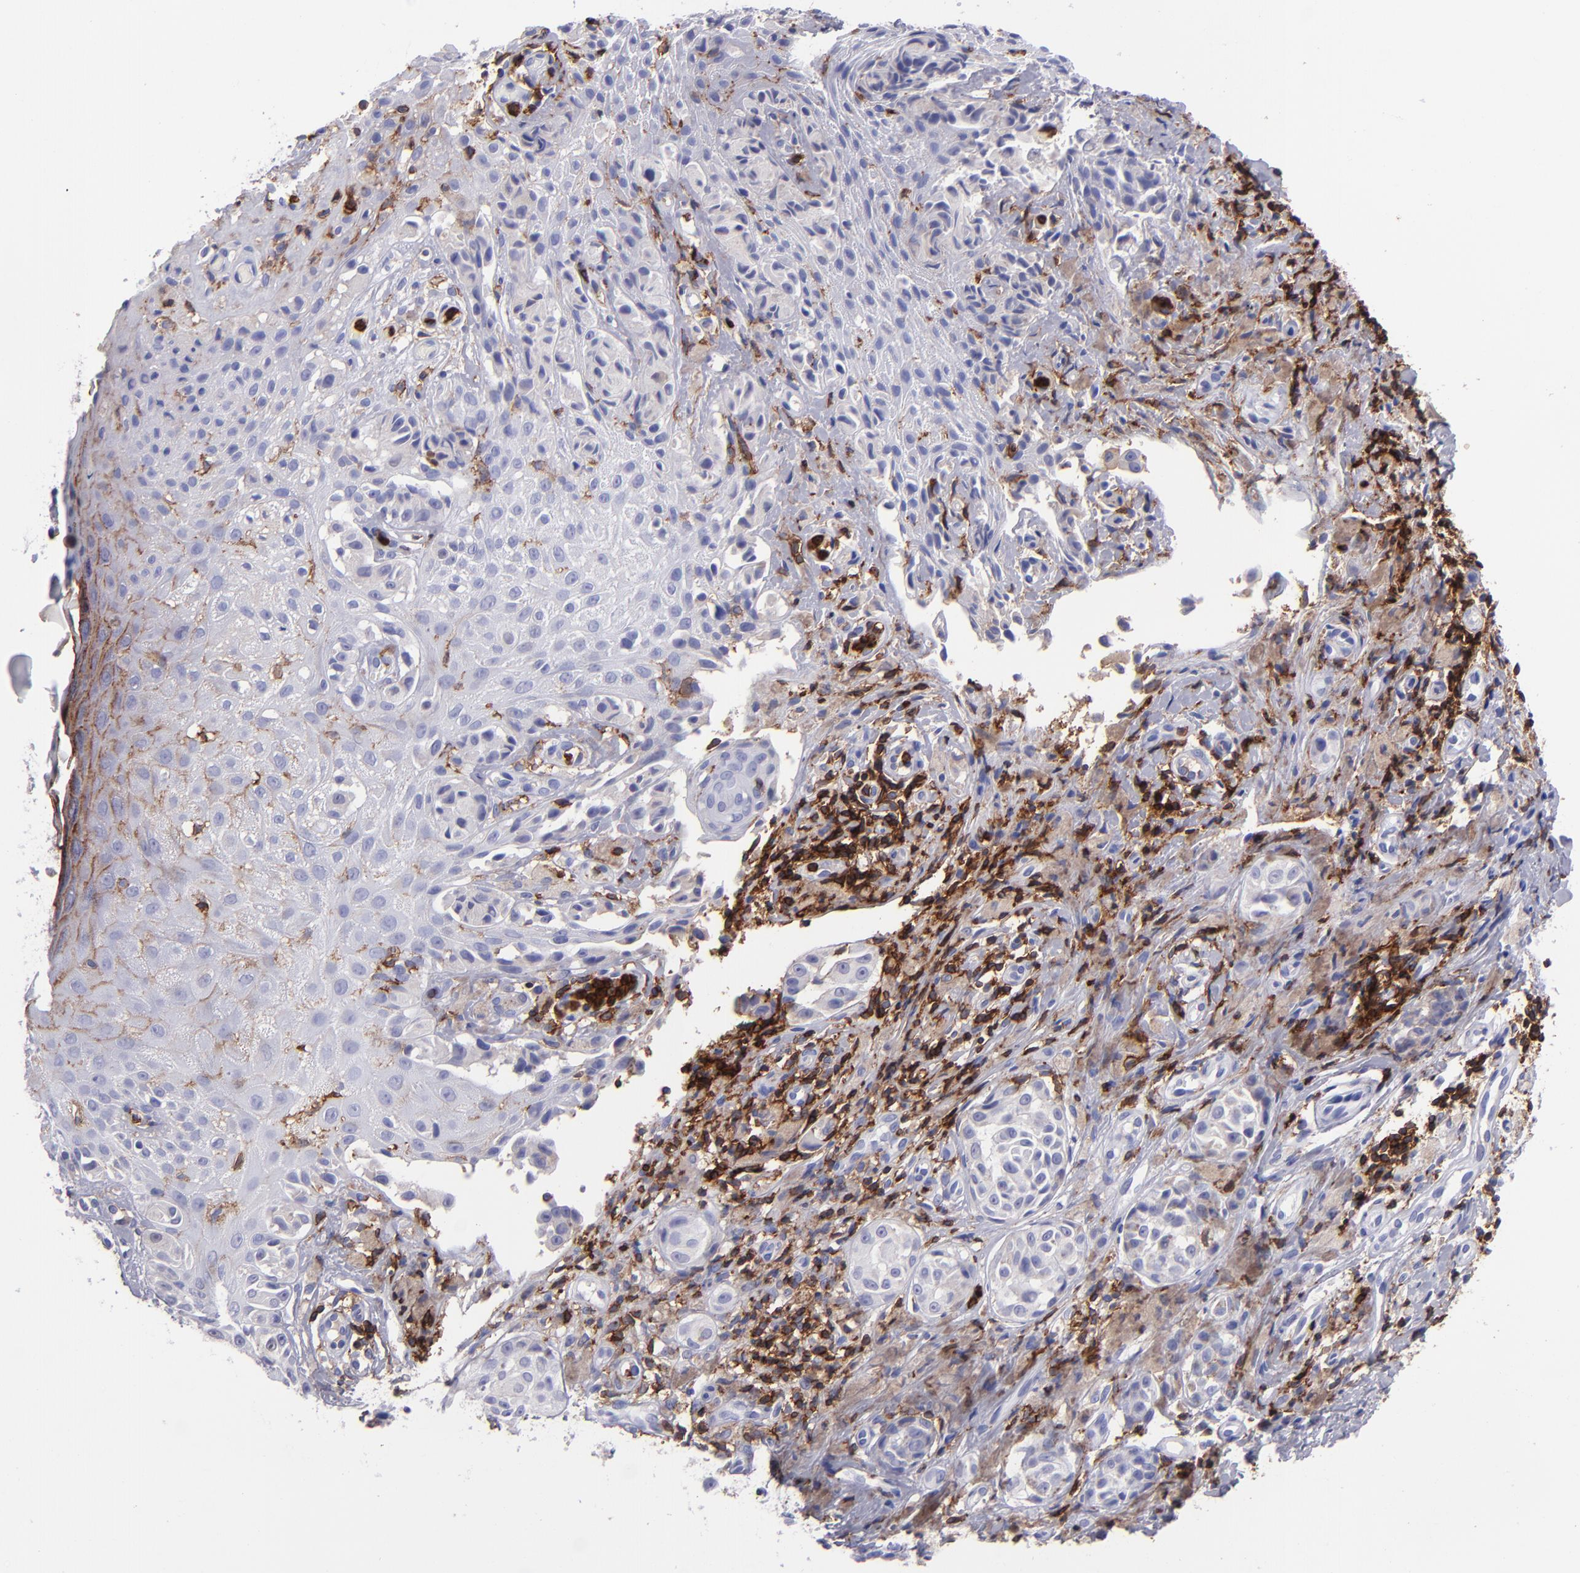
{"staining": {"intensity": "negative", "quantity": "none", "location": "none"}, "tissue": "melanoma", "cell_type": "Tumor cells", "image_type": "cancer", "snomed": [{"axis": "morphology", "description": "Malignant melanoma, NOS"}, {"axis": "topography", "description": "Skin"}], "caption": "This is a photomicrograph of immunohistochemistry (IHC) staining of melanoma, which shows no expression in tumor cells.", "gene": "ICAM3", "patient": {"sex": "male", "age": 67}}